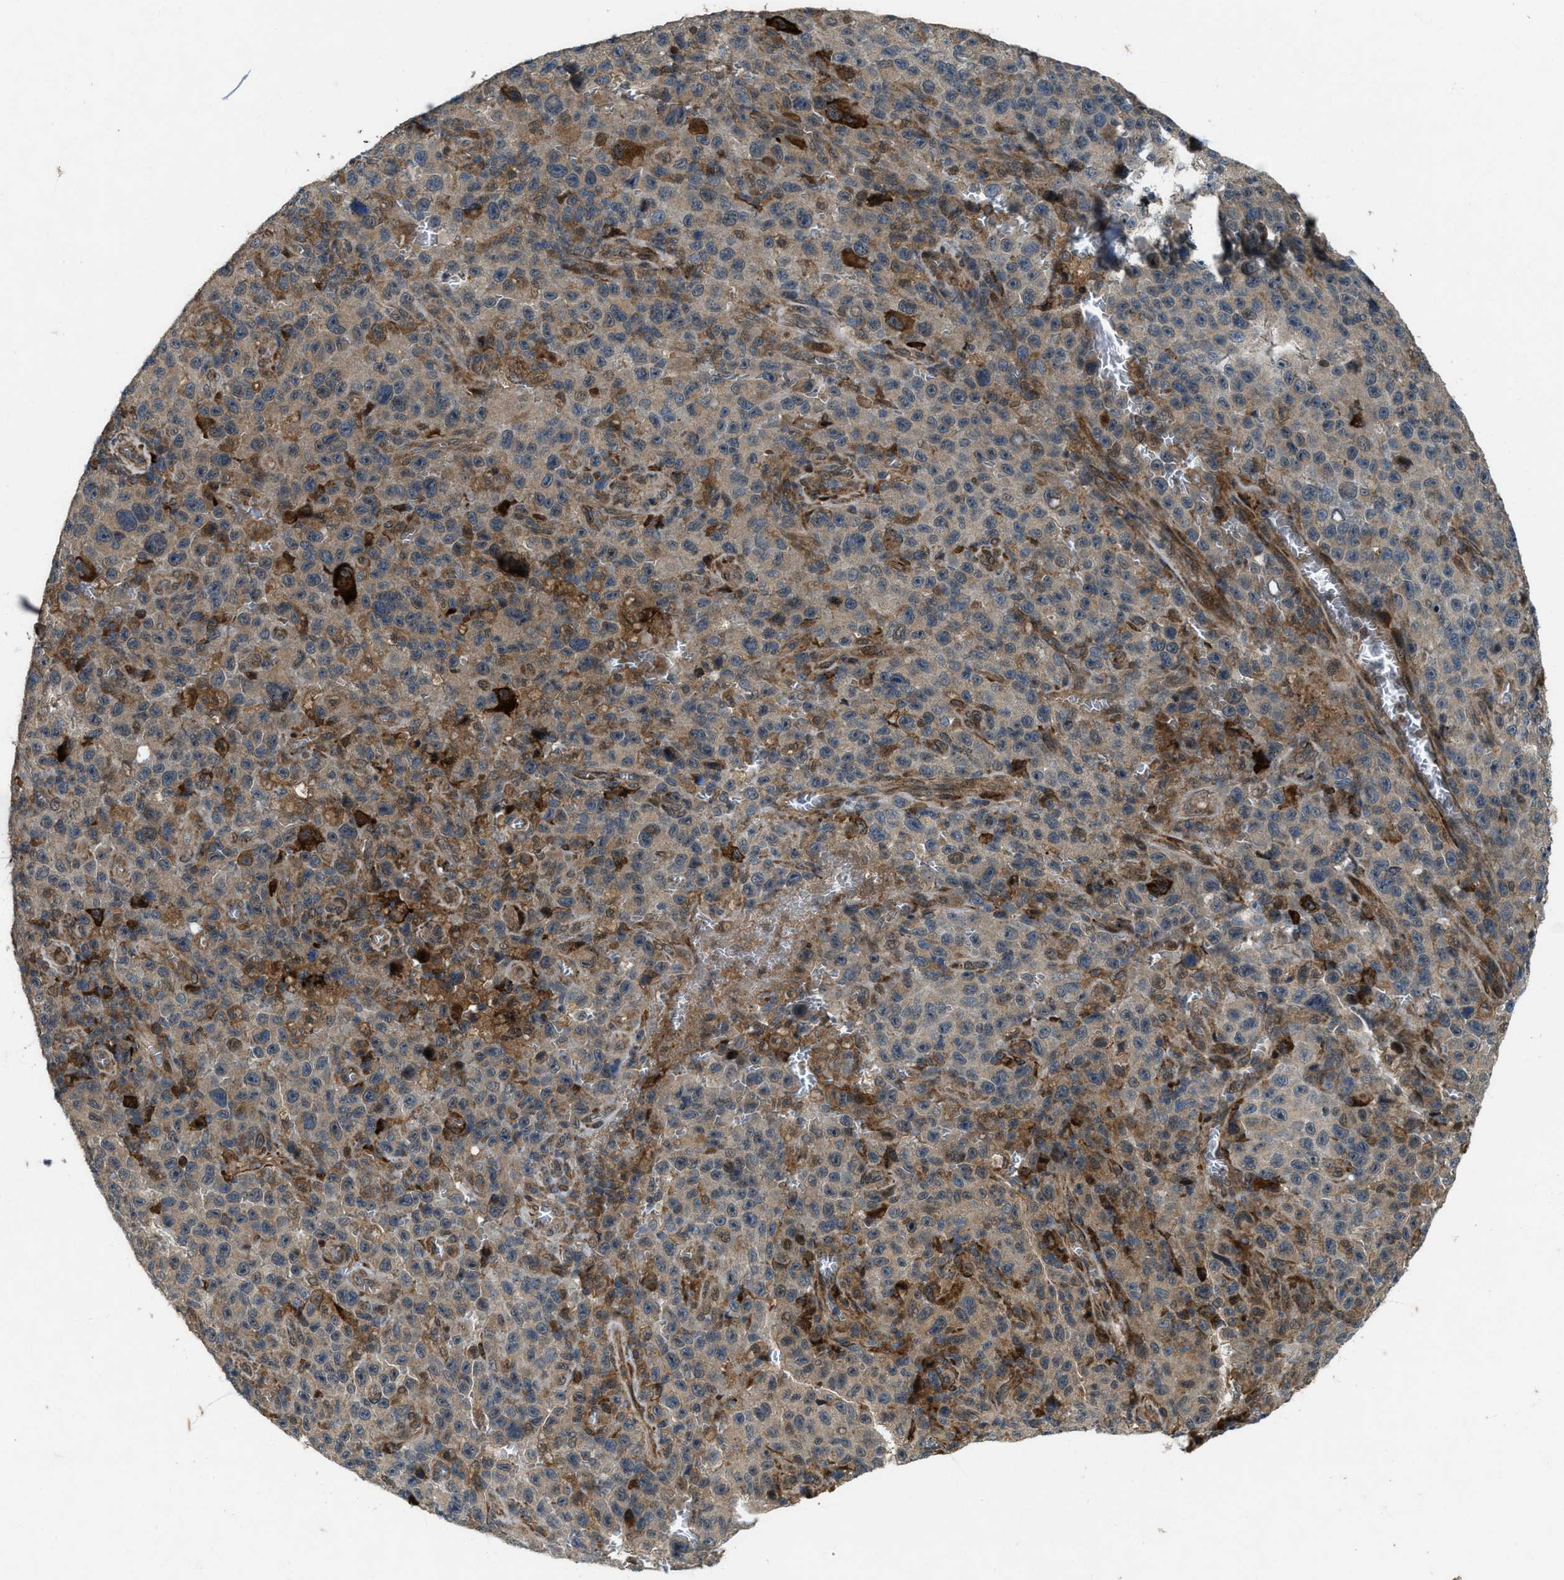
{"staining": {"intensity": "moderate", "quantity": "<25%", "location": "cytoplasmic/membranous"}, "tissue": "melanoma", "cell_type": "Tumor cells", "image_type": "cancer", "snomed": [{"axis": "morphology", "description": "Malignant melanoma, NOS"}, {"axis": "topography", "description": "Skin"}], "caption": "High-power microscopy captured an IHC histopathology image of melanoma, revealing moderate cytoplasmic/membranous expression in about <25% of tumor cells. (Brightfield microscopy of DAB IHC at high magnification).", "gene": "LRRC72", "patient": {"sex": "female", "age": 82}}